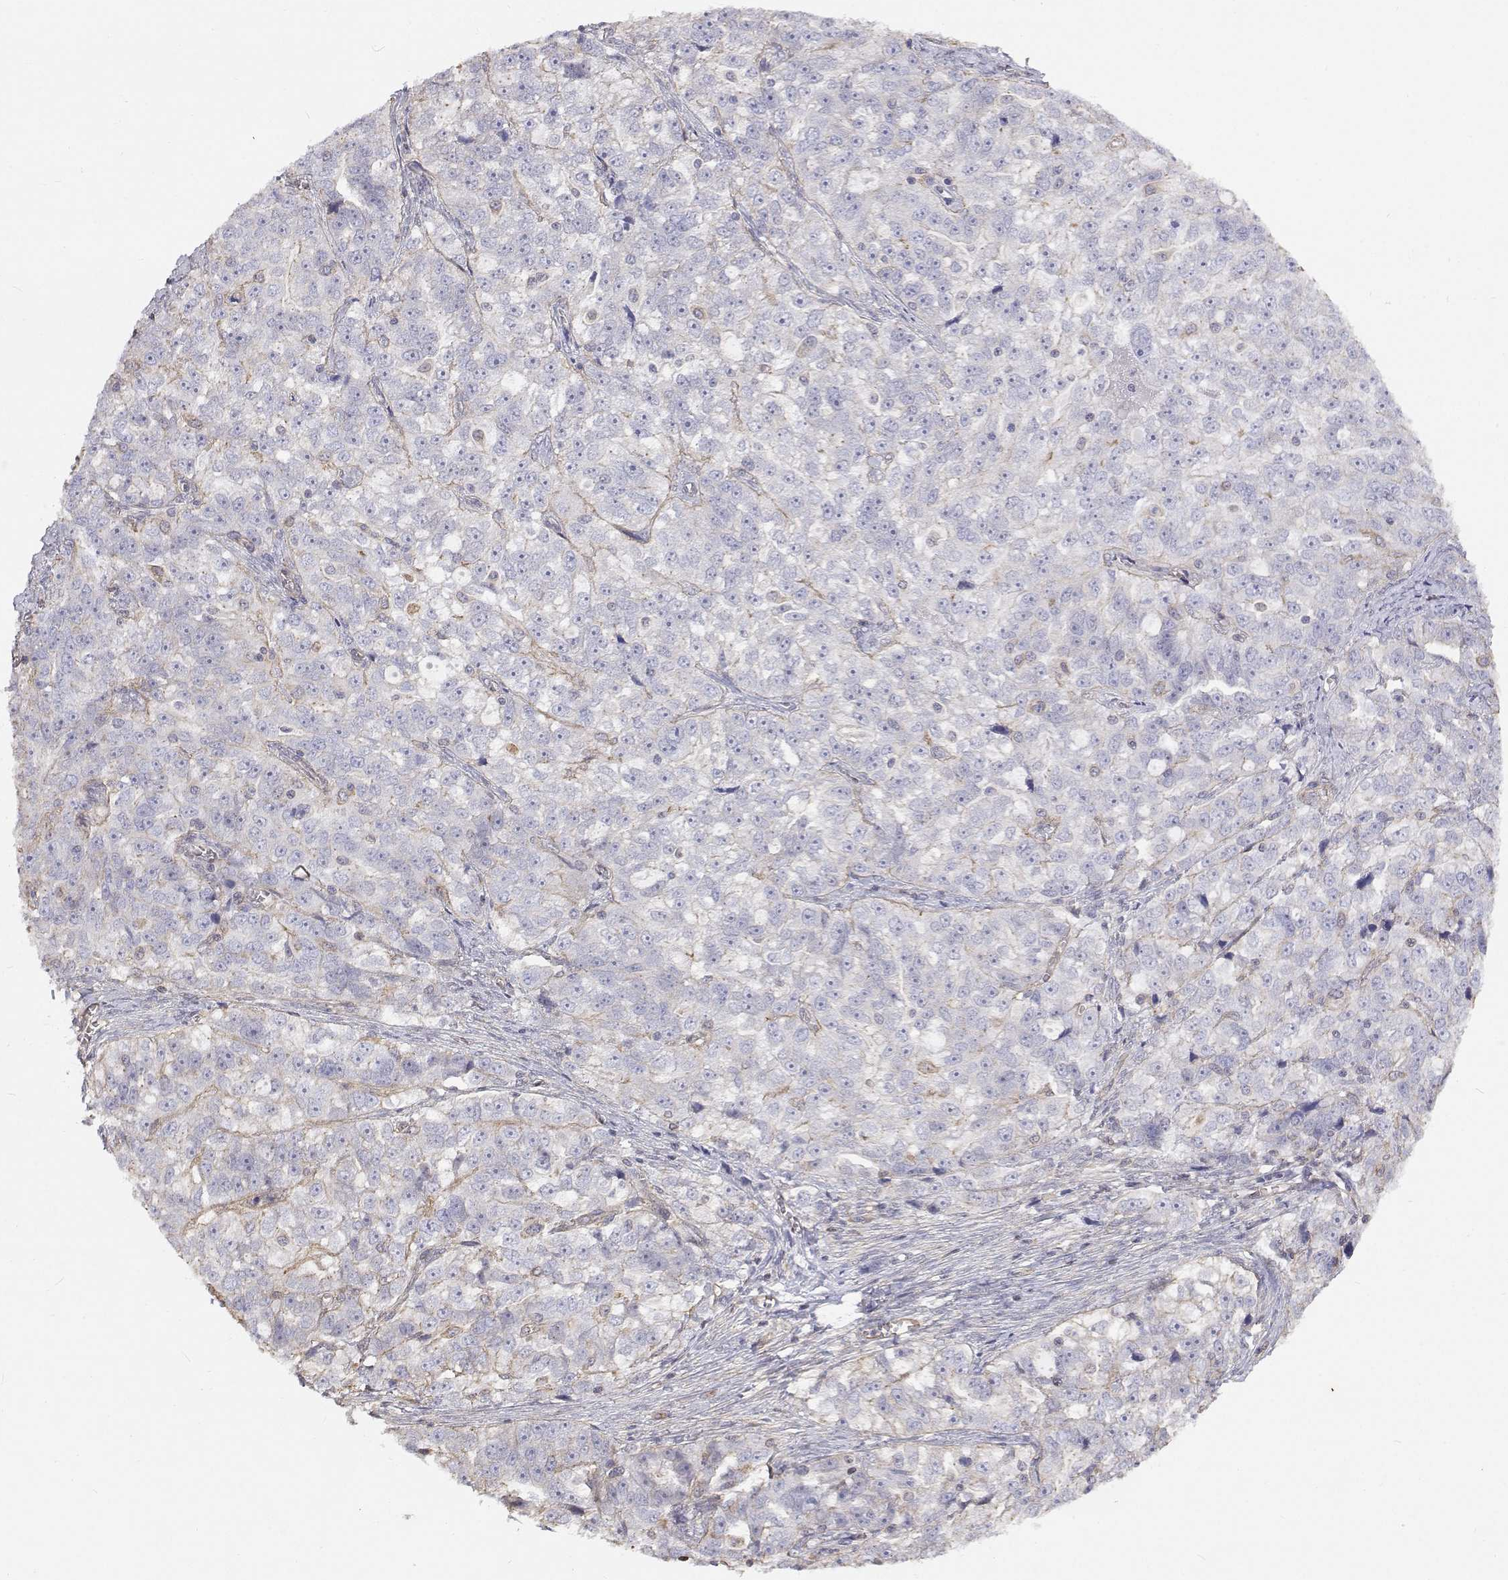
{"staining": {"intensity": "negative", "quantity": "none", "location": "none"}, "tissue": "ovarian cancer", "cell_type": "Tumor cells", "image_type": "cancer", "snomed": [{"axis": "morphology", "description": "Cystadenocarcinoma, serous, NOS"}, {"axis": "topography", "description": "Ovary"}], "caption": "Protein analysis of ovarian cancer displays no significant staining in tumor cells.", "gene": "GSDMA", "patient": {"sex": "female", "age": 51}}